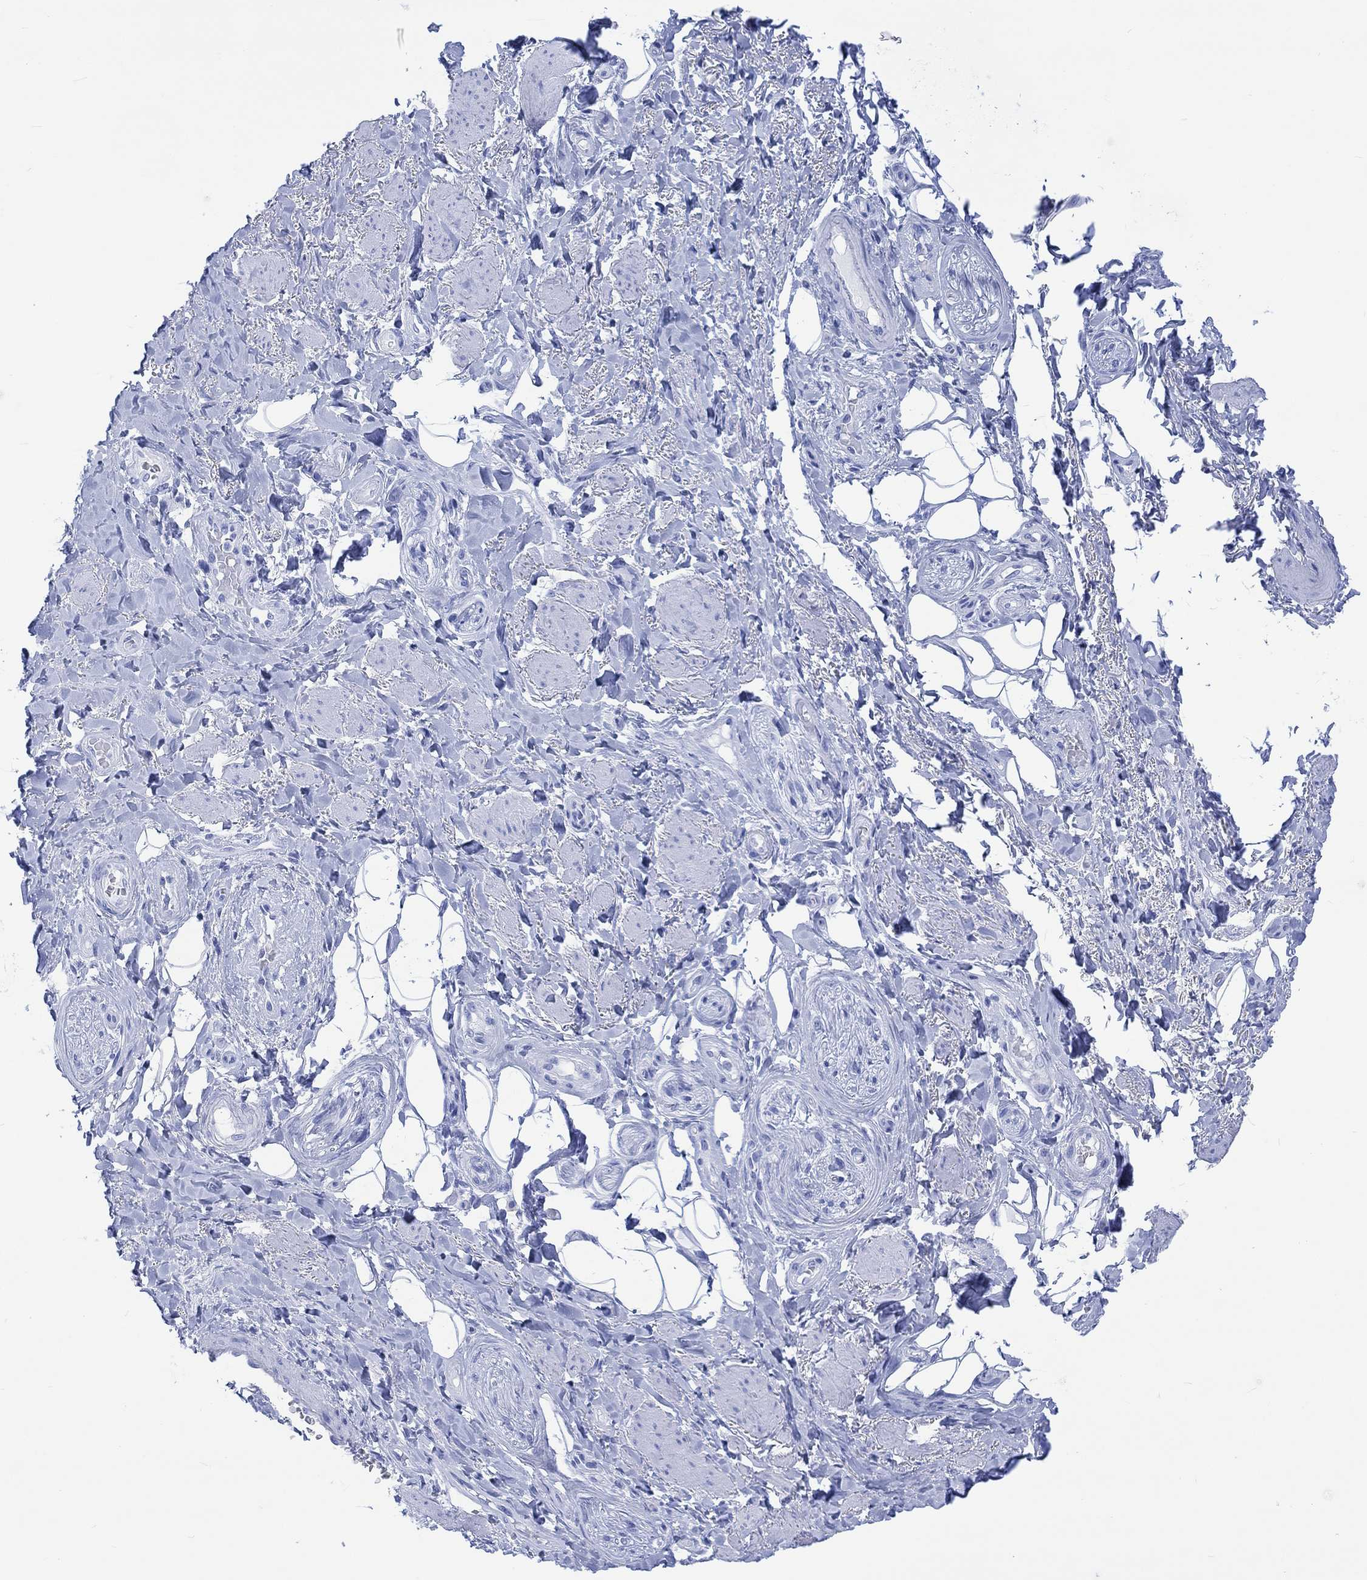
{"staining": {"intensity": "negative", "quantity": "none", "location": "none"}, "tissue": "adipose tissue", "cell_type": "Adipocytes", "image_type": "normal", "snomed": [{"axis": "morphology", "description": "Normal tissue, NOS"}, {"axis": "topography", "description": "Skeletal muscle"}, {"axis": "topography", "description": "Anal"}, {"axis": "topography", "description": "Peripheral nerve tissue"}], "caption": "An IHC image of benign adipose tissue is shown. There is no staining in adipocytes of adipose tissue. (IHC, brightfield microscopy, high magnification).", "gene": "CELF4", "patient": {"sex": "male", "age": 53}}